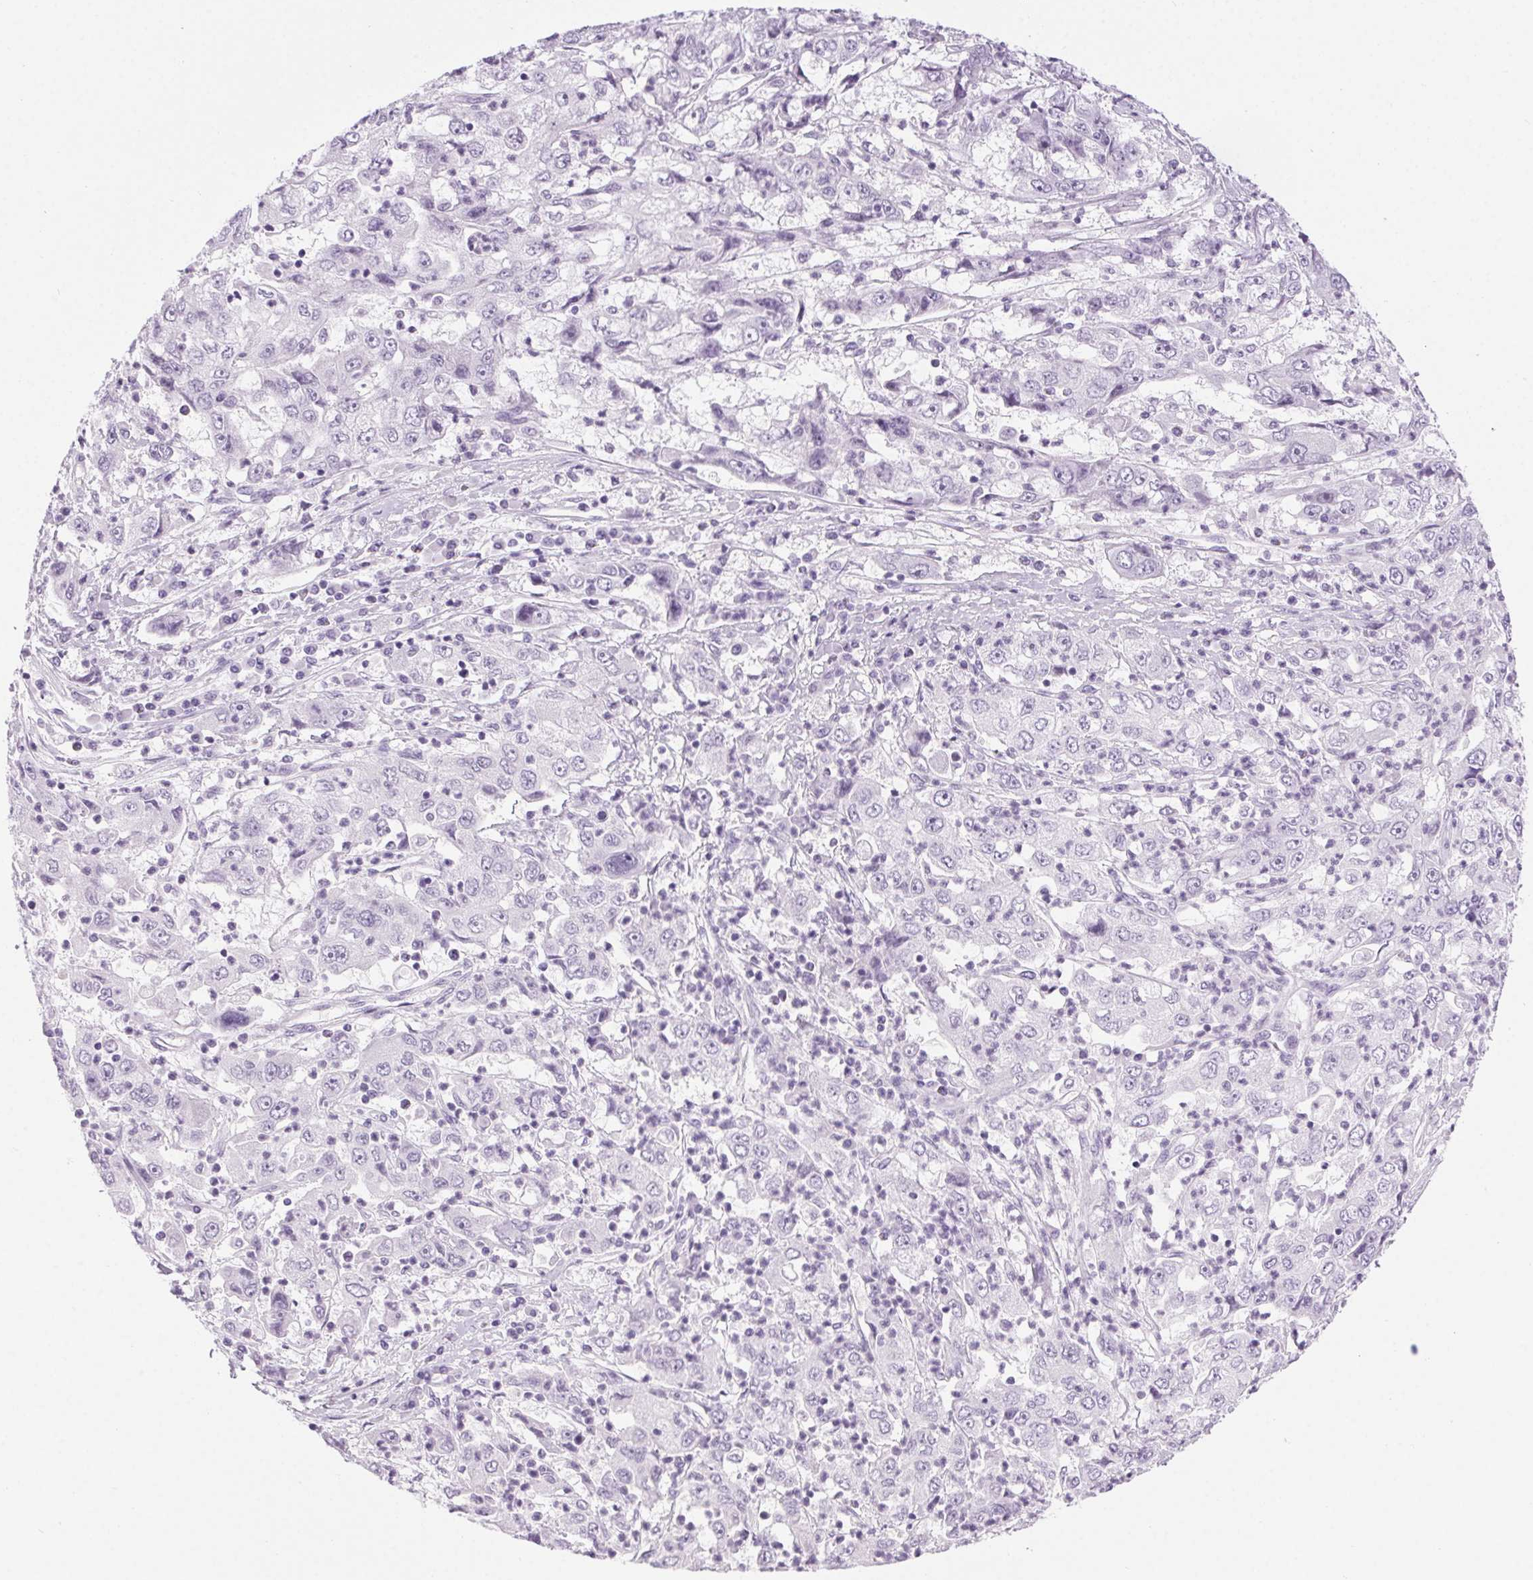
{"staining": {"intensity": "negative", "quantity": "none", "location": "none"}, "tissue": "cervical cancer", "cell_type": "Tumor cells", "image_type": "cancer", "snomed": [{"axis": "morphology", "description": "Squamous cell carcinoma, NOS"}, {"axis": "topography", "description": "Cervix"}], "caption": "Tumor cells show no significant staining in squamous cell carcinoma (cervical).", "gene": "LRP2", "patient": {"sex": "female", "age": 36}}